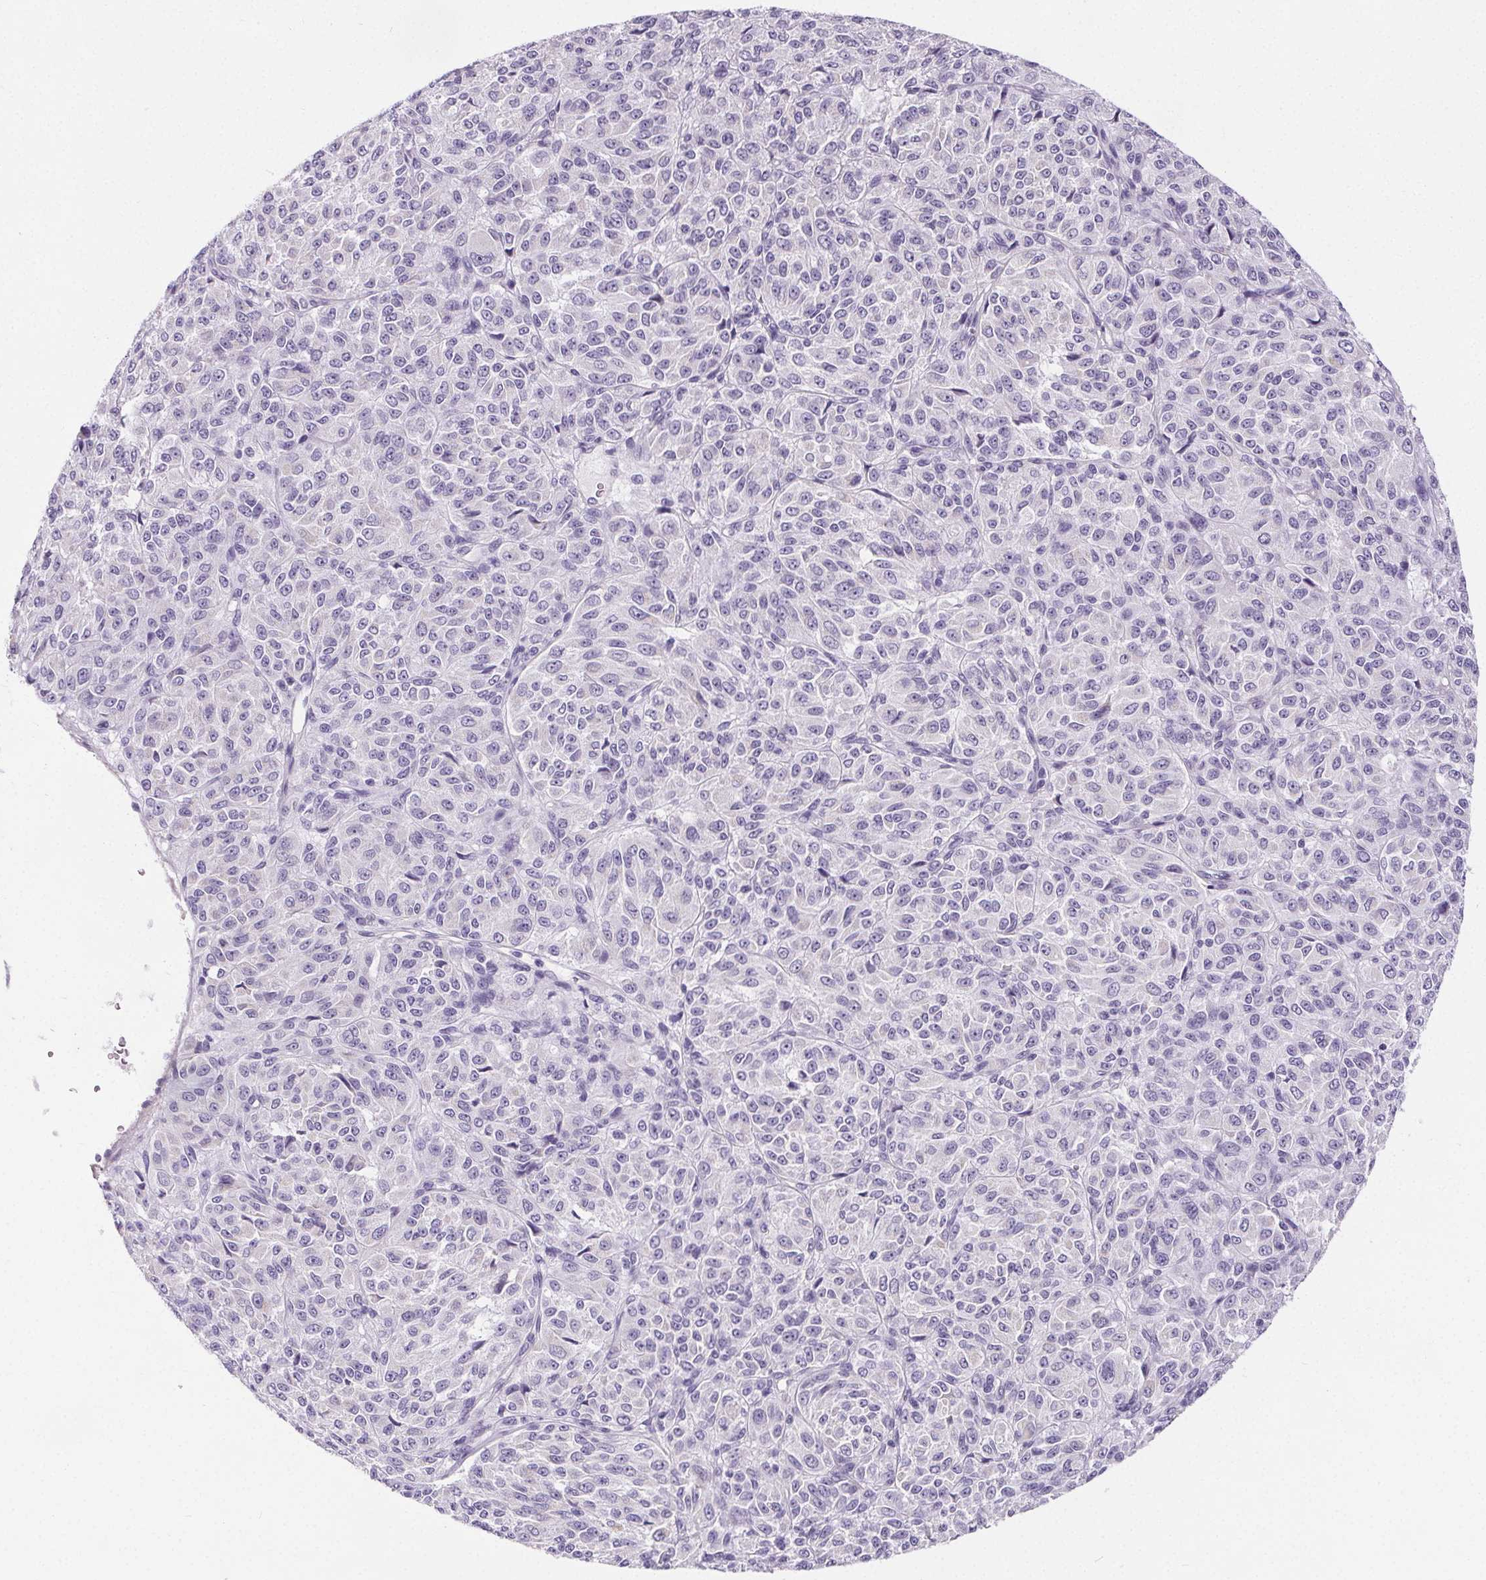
{"staining": {"intensity": "negative", "quantity": "none", "location": "none"}, "tissue": "melanoma", "cell_type": "Tumor cells", "image_type": "cancer", "snomed": [{"axis": "morphology", "description": "Malignant melanoma, Metastatic site"}, {"axis": "topography", "description": "Brain"}], "caption": "The micrograph demonstrates no significant staining in tumor cells of malignant melanoma (metastatic site).", "gene": "ELAVL2", "patient": {"sex": "female", "age": 56}}